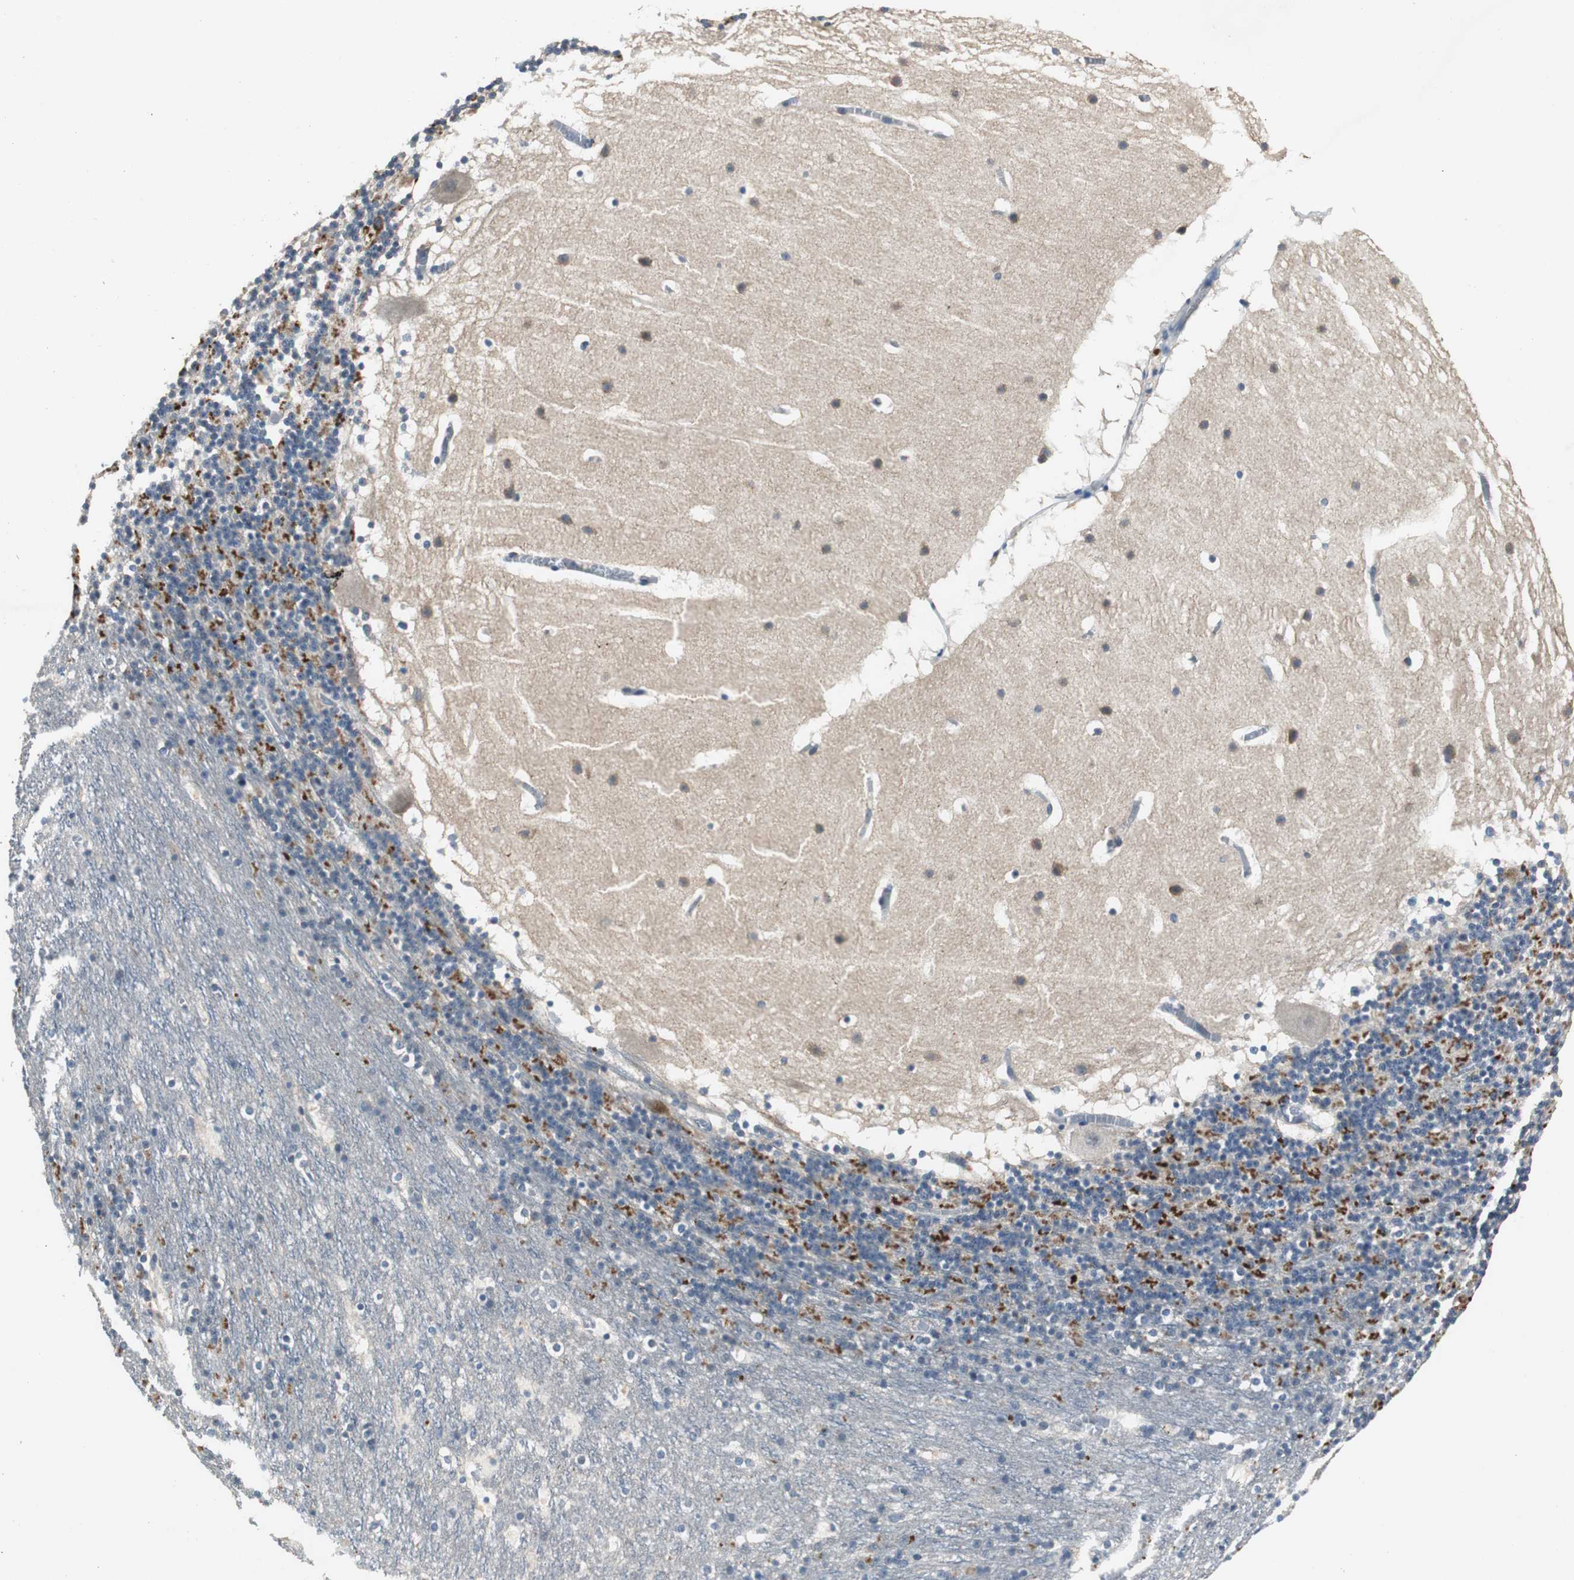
{"staining": {"intensity": "negative", "quantity": "none", "location": "none"}, "tissue": "cerebellum", "cell_type": "Cells in granular layer", "image_type": "normal", "snomed": [{"axis": "morphology", "description": "Normal tissue, NOS"}, {"axis": "topography", "description": "Cerebellum"}], "caption": "Image shows no significant protein expression in cells in granular layer of normal cerebellum. (DAB IHC with hematoxylin counter stain).", "gene": "PTPRN2", "patient": {"sex": "male", "age": 45}}